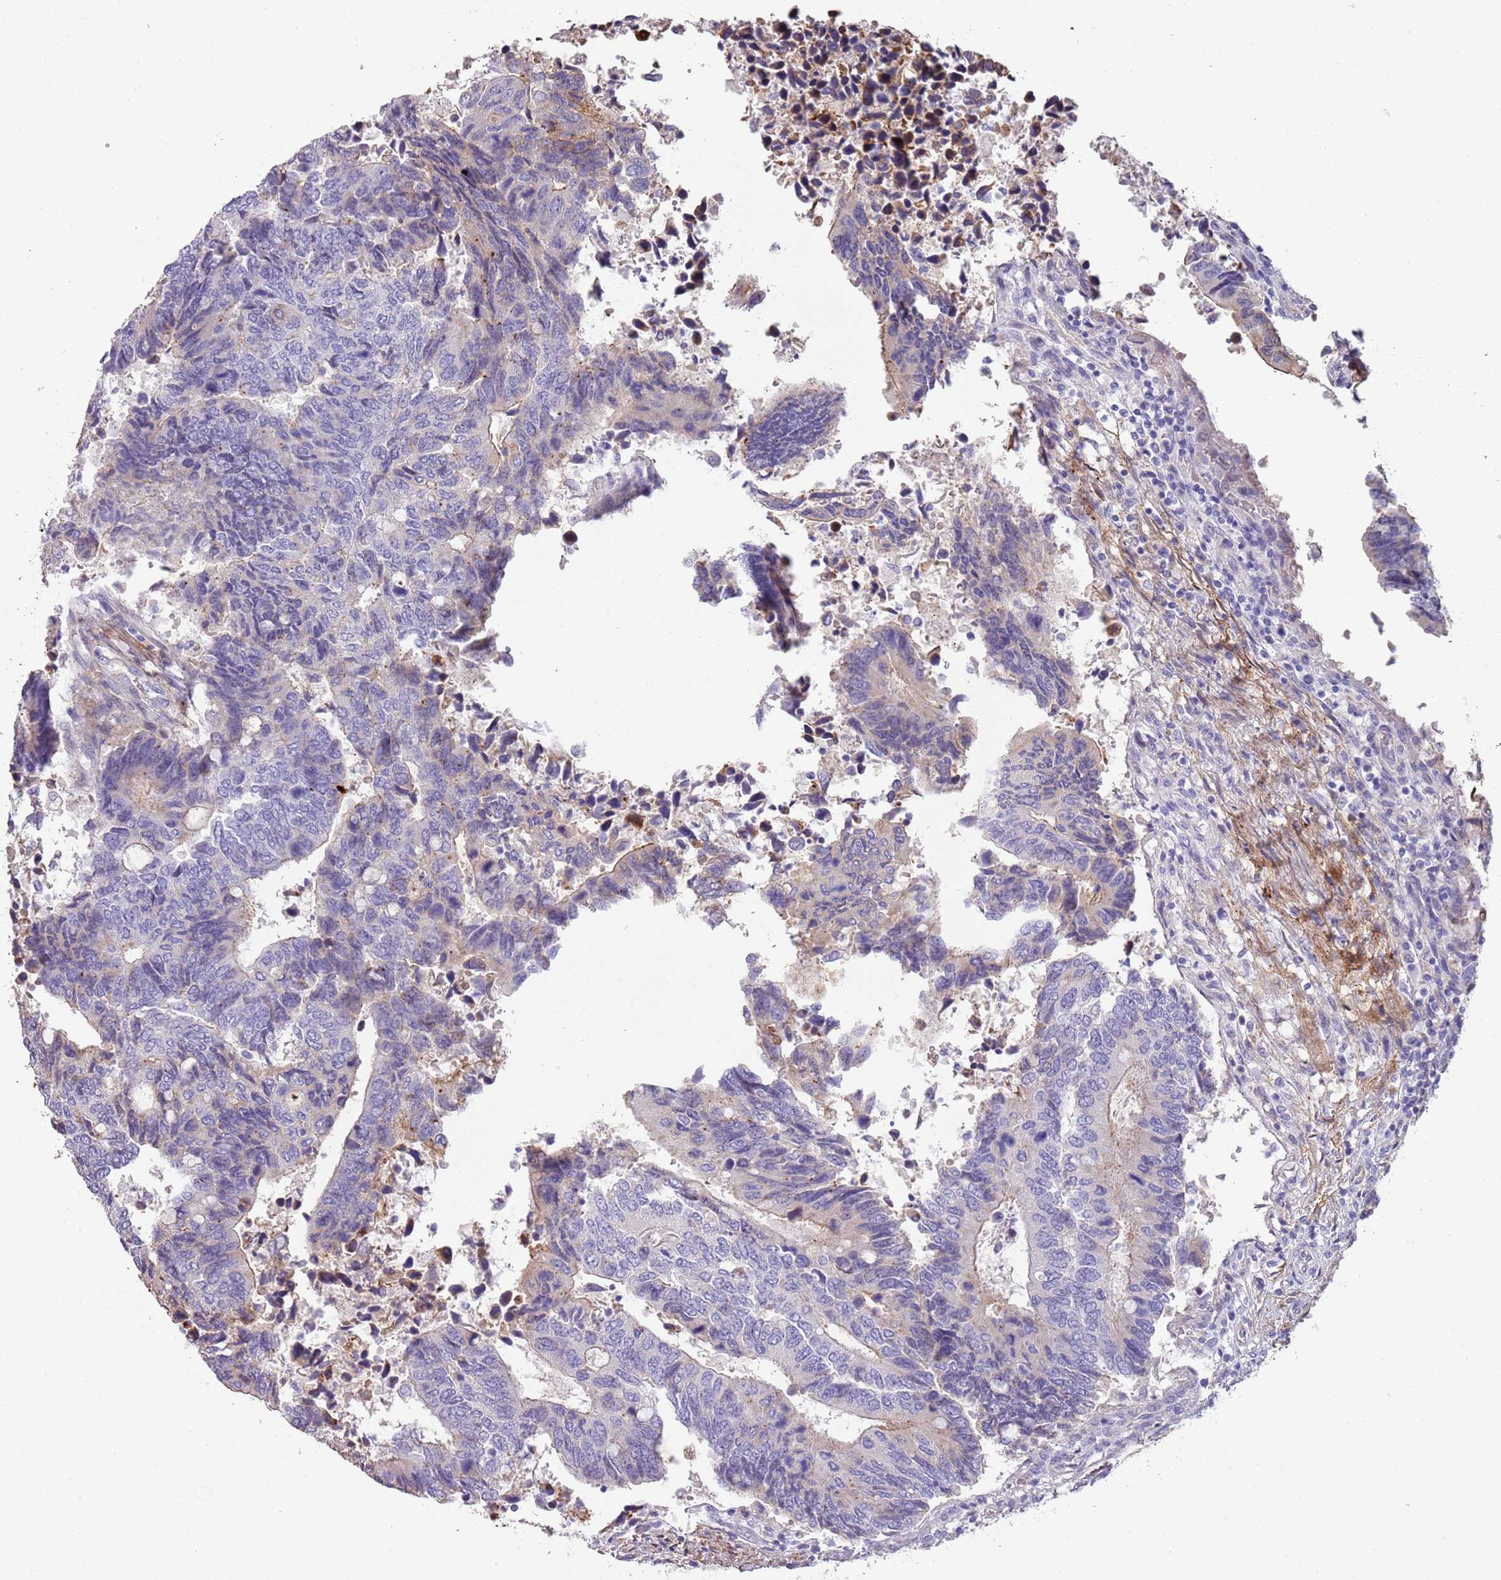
{"staining": {"intensity": "negative", "quantity": "none", "location": "none"}, "tissue": "colorectal cancer", "cell_type": "Tumor cells", "image_type": "cancer", "snomed": [{"axis": "morphology", "description": "Adenocarcinoma, NOS"}, {"axis": "topography", "description": "Colon"}], "caption": "Immunohistochemistry of human colorectal adenocarcinoma shows no staining in tumor cells. (DAB (3,3'-diaminobenzidine) immunohistochemistry (IHC), high magnification).", "gene": "NBPF3", "patient": {"sex": "male", "age": 87}}